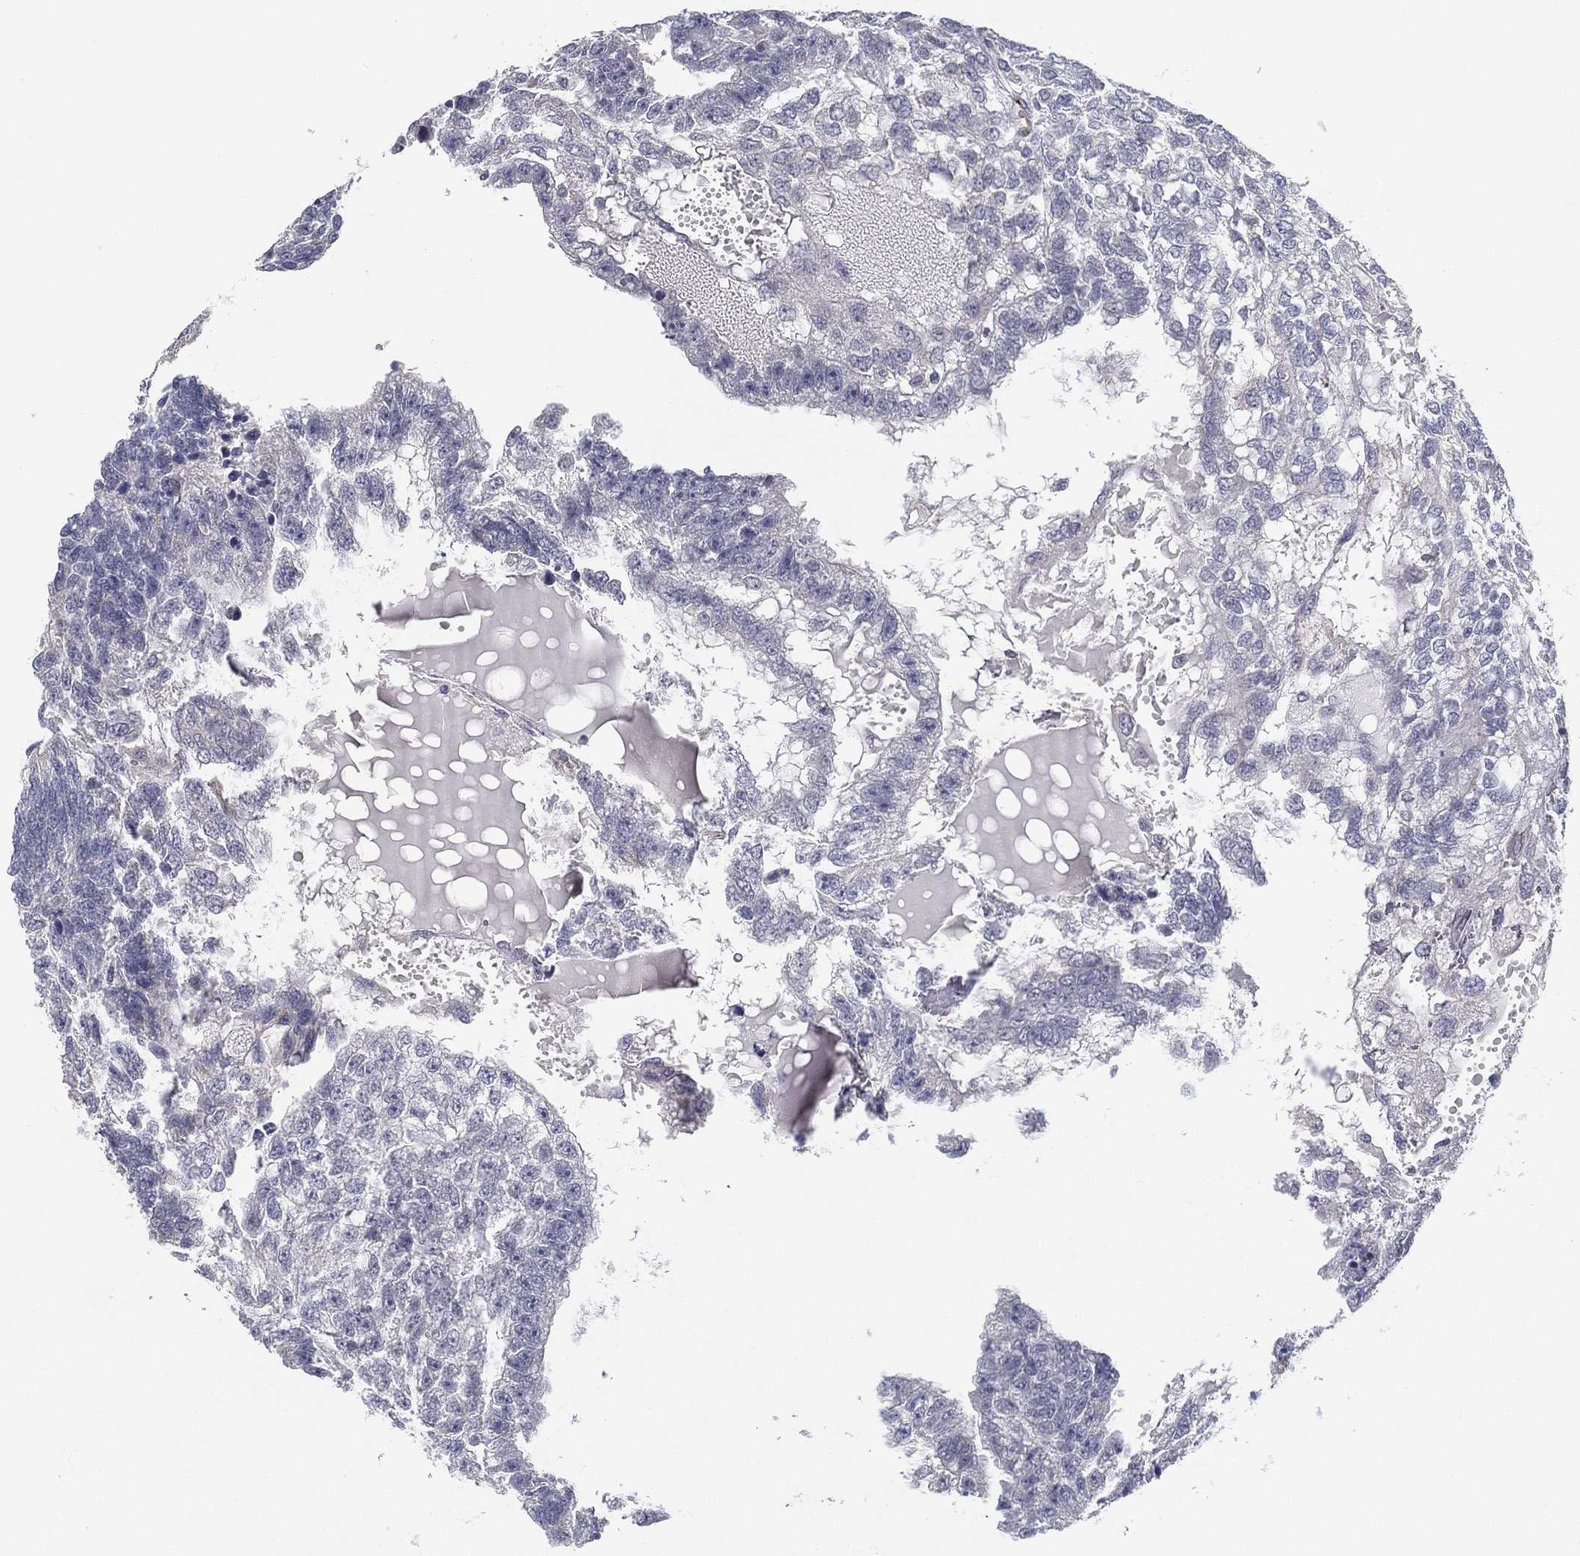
{"staining": {"intensity": "negative", "quantity": "none", "location": "none"}, "tissue": "testis cancer", "cell_type": "Tumor cells", "image_type": "cancer", "snomed": [{"axis": "morphology", "description": "Seminoma, NOS"}, {"axis": "morphology", "description": "Carcinoma, Embryonal, NOS"}, {"axis": "topography", "description": "Testis"}], "caption": "Tumor cells are negative for brown protein staining in testis cancer.", "gene": "LRRC56", "patient": {"sex": "male", "age": 41}}